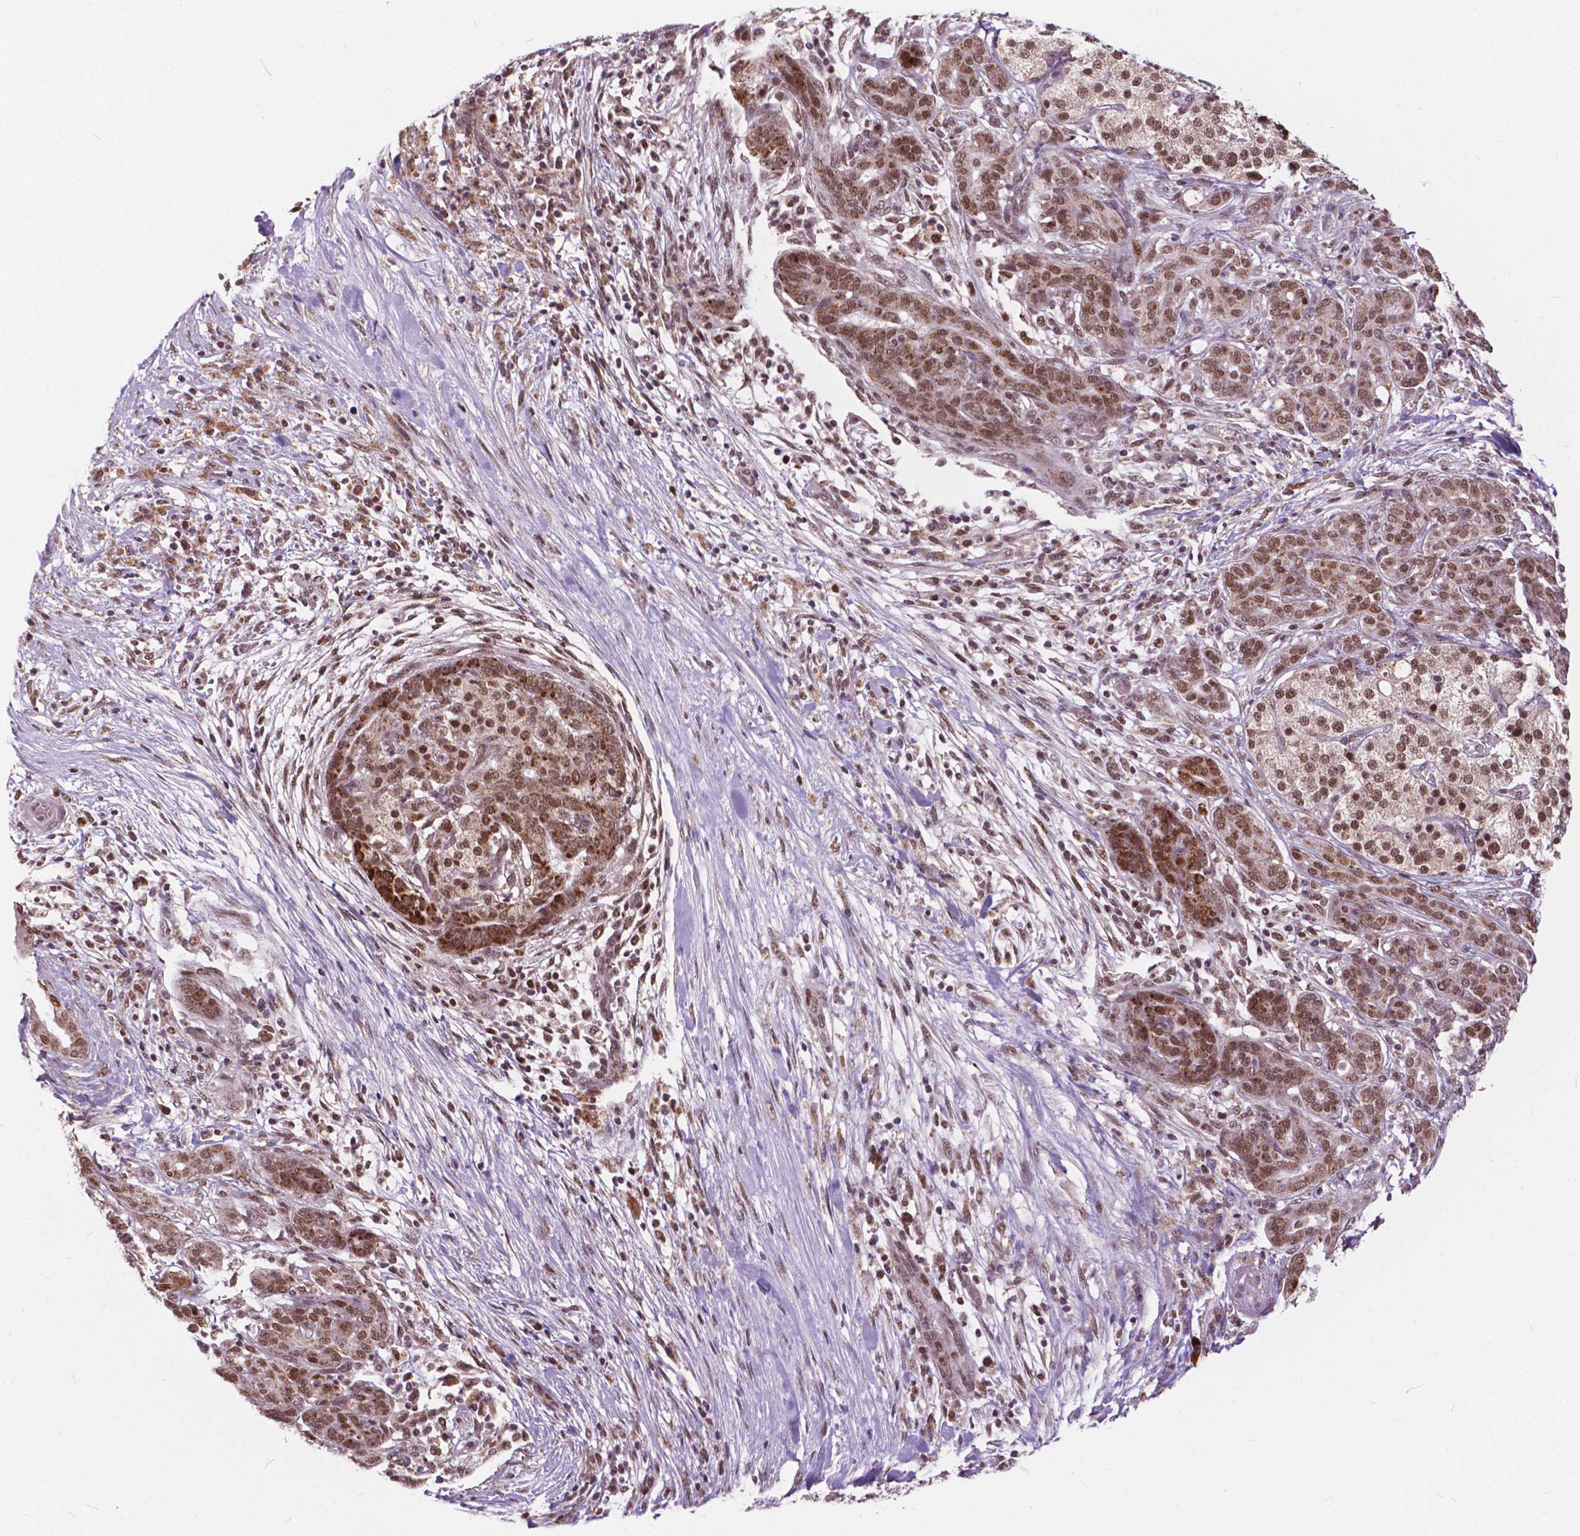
{"staining": {"intensity": "moderate", "quantity": ">75%", "location": "nuclear"}, "tissue": "pancreatic cancer", "cell_type": "Tumor cells", "image_type": "cancer", "snomed": [{"axis": "morphology", "description": "Adenocarcinoma, NOS"}, {"axis": "topography", "description": "Pancreas"}], "caption": "Immunohistochemistry (IHC) micrograph of neoplastic tissue: pancreatic adenocarcinoma stained using IHC shows medium levels of moderate protein expression localized specifically in the nuclear of tumor cells, appearing as a nuclear brown color.", "gene": "MSH2", "patient": {"sex": "male", "age": 44}}